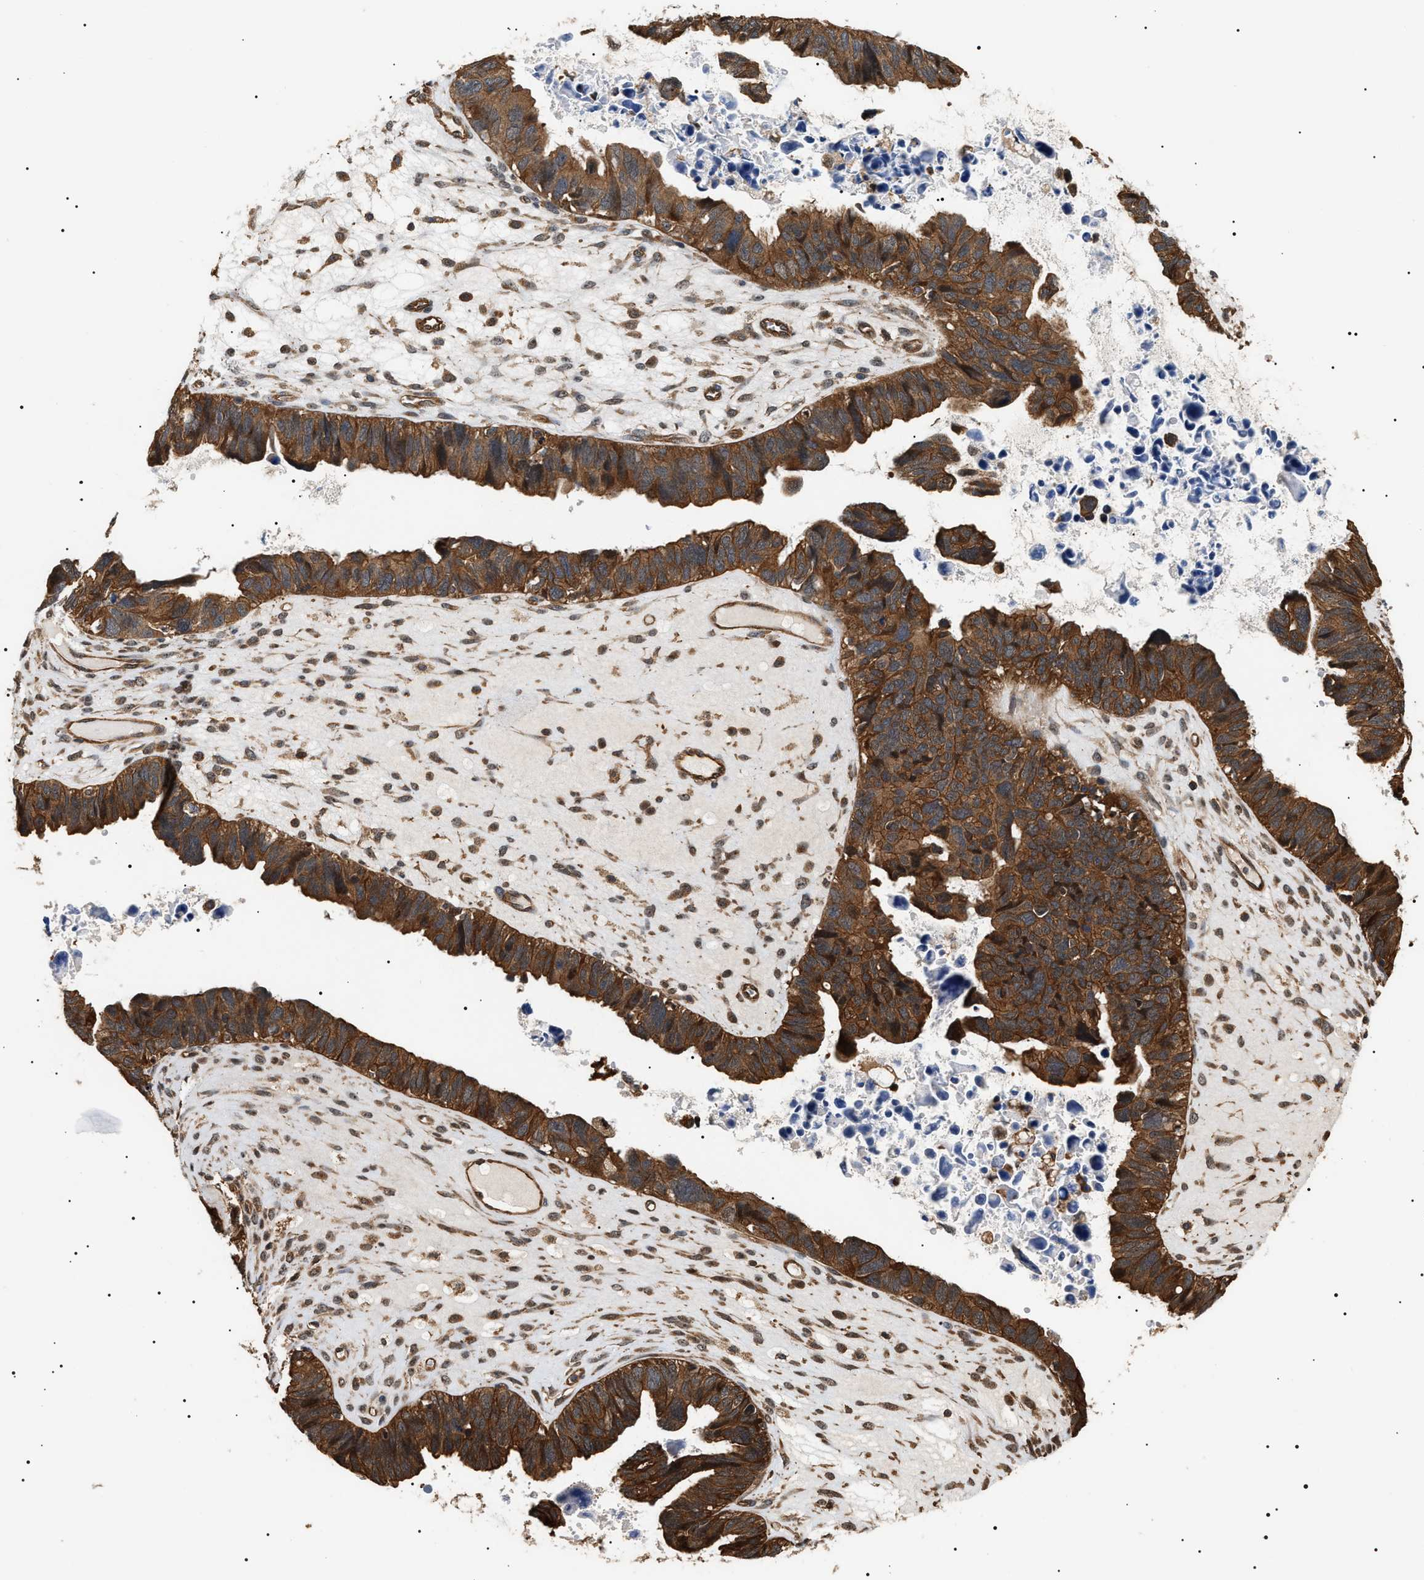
{"staining": {"intensity": "strong", "quantity": ">75%", "location": "cytoplasmic/membranous"}, "tissue": "ovarian cancer", "cell_type": "Tumor cells", "image_type": "cancer", "snomed": [{"axis": "morphology", "description": "Cystadenocarcinoma, serous, NOS"}, {"axis": "topography", "description": "Ovary"}], "caption": "Tumor cells reveal high levels of strong cytoplasmic/membranous expression in approximately >75% of cells in human ovarian serous cystadenocarcinoma. Nuclei are stained in blue.", "gene": "SH3GLB2", "patient": {"sex": "female", "age": 79}}